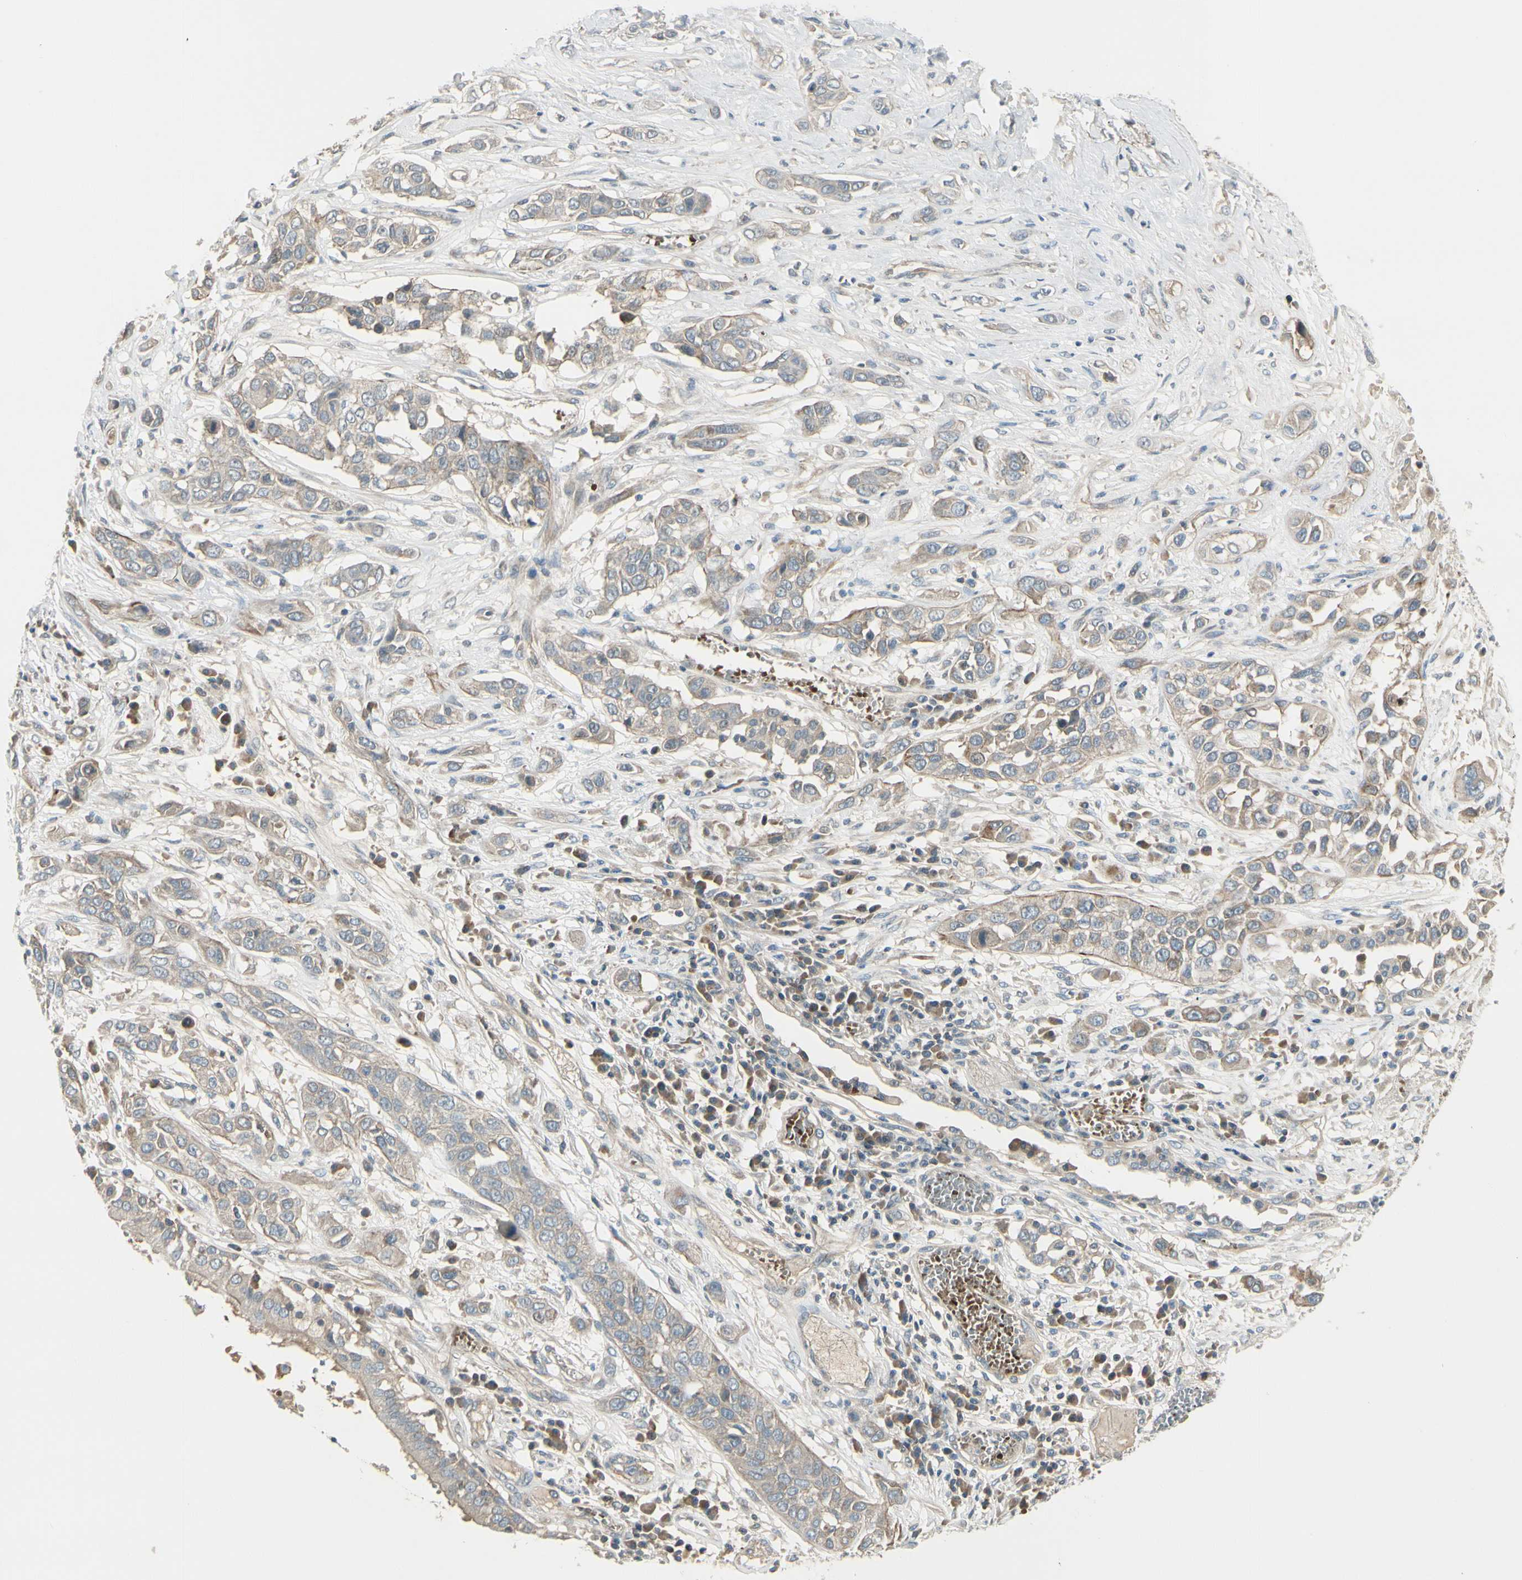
{"staining": {"intensity": "weak", "quantity": ">75%", "location": "cytoplasmic/membranous"}, "tissue": "lung cancer", "cell_type": "Tumor cells", "image_type": "cancer", "snomed": [{"axis": "morphology", "description": "Squamous cell carcinoma, NOS"}, {"axis": "topography", "description": "Lung"}], "caption": "Human squamous cell carcinoma (lung) stained for a protein (brown) displays weak cytoplasmic/membranous positive staining in approximately >75% of tumor cells.", "gene": "PPP3CB", "patient": {"sex": "male", "age": 71}}